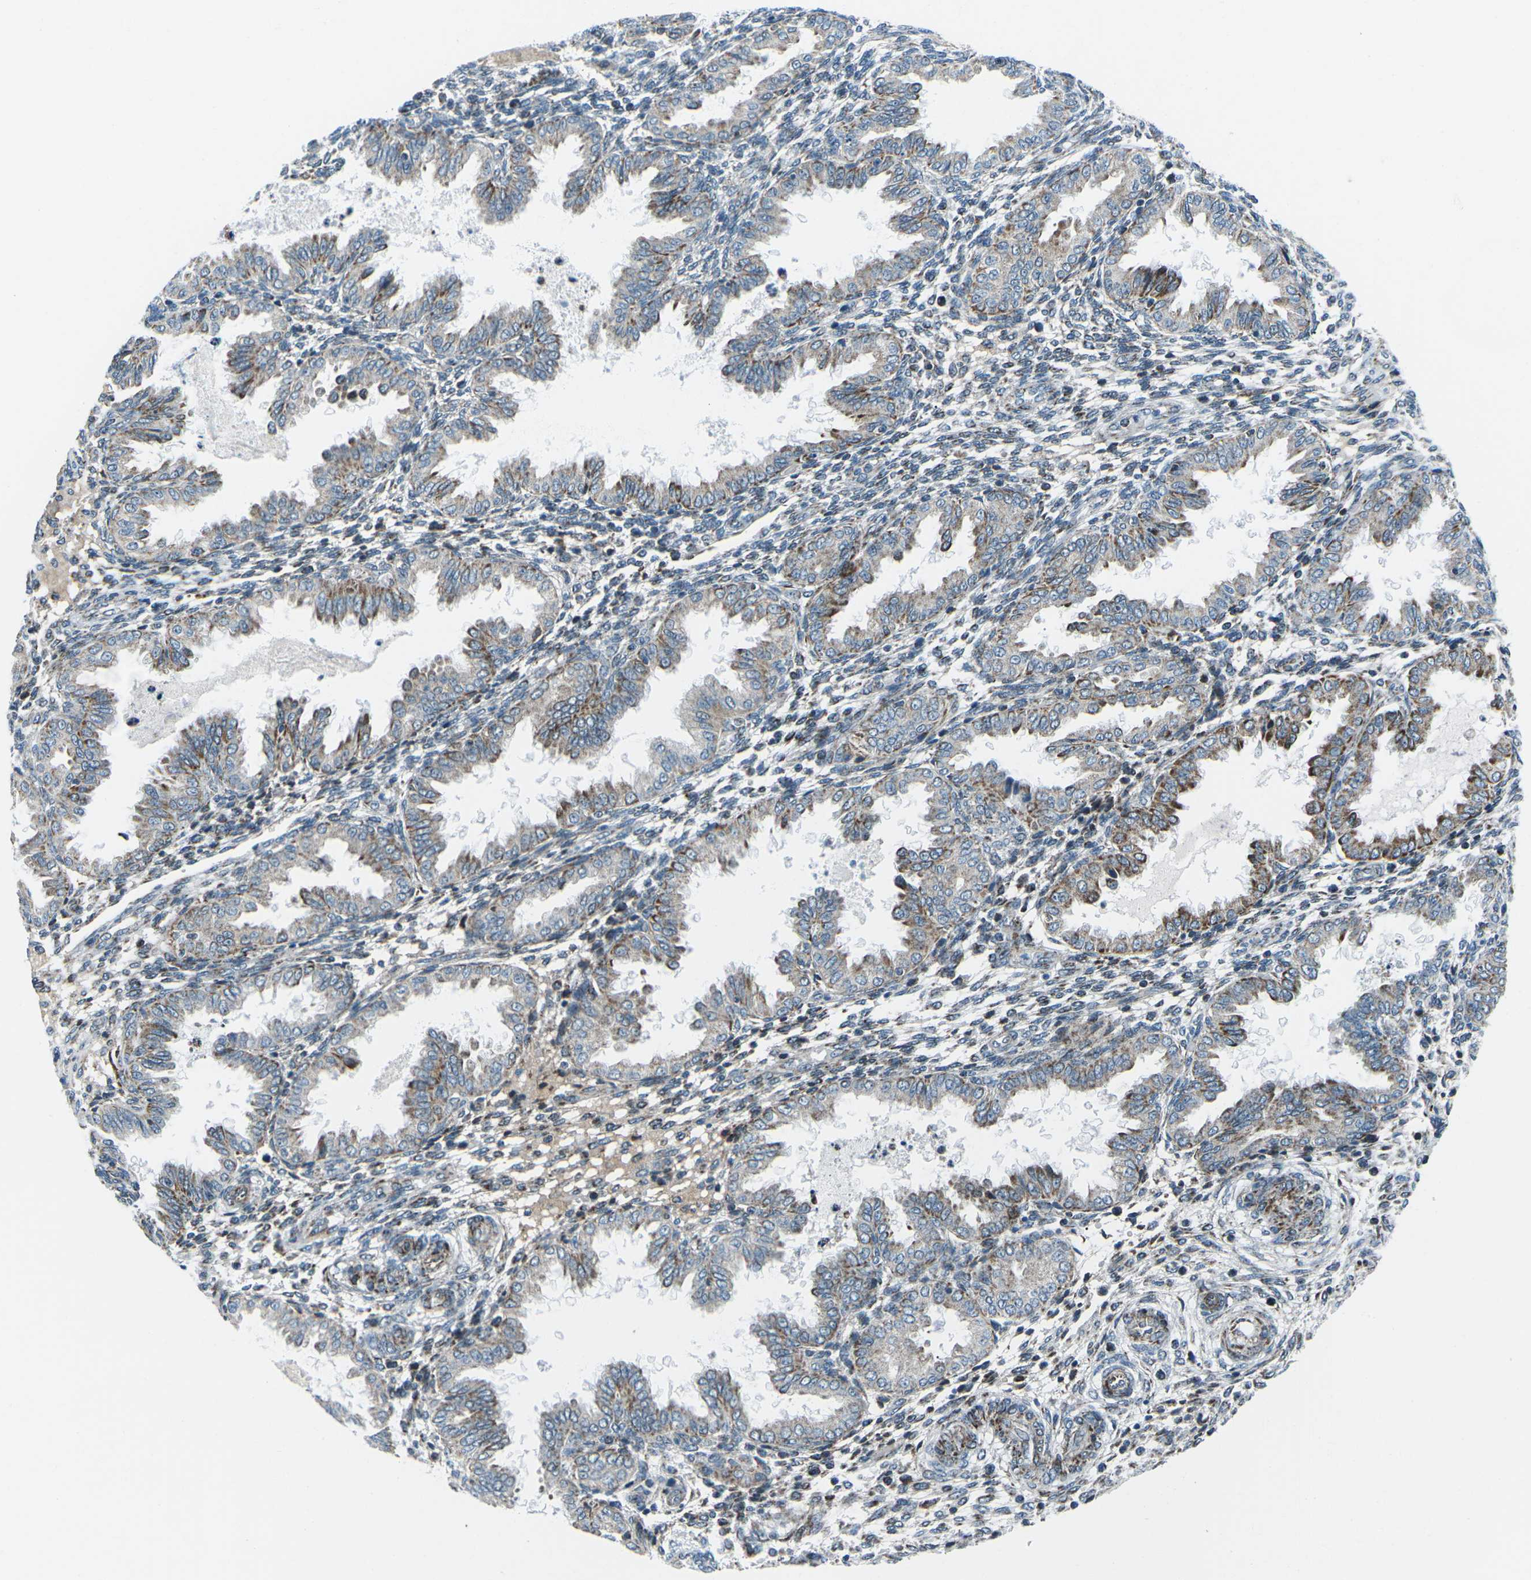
{"staining": {"intensity": "negative", "quantity": "none", "location": "none"}, "tissue": "endometrium", "cell_type": "Cells in endometrial stroma", "image_type": "normal", "snomed": [{"axis": "morphology", "description": "Normal tissue, NOS"}, {"axis": "topography", "description": "Endometrium"}], "caption": "Human endometrium stained for a protein using immunohistochemistry demonstrates no positivity in cells in endometrial stroma.", "gene": "RFESD", "patient": {"sex": "female", "age": 33}}